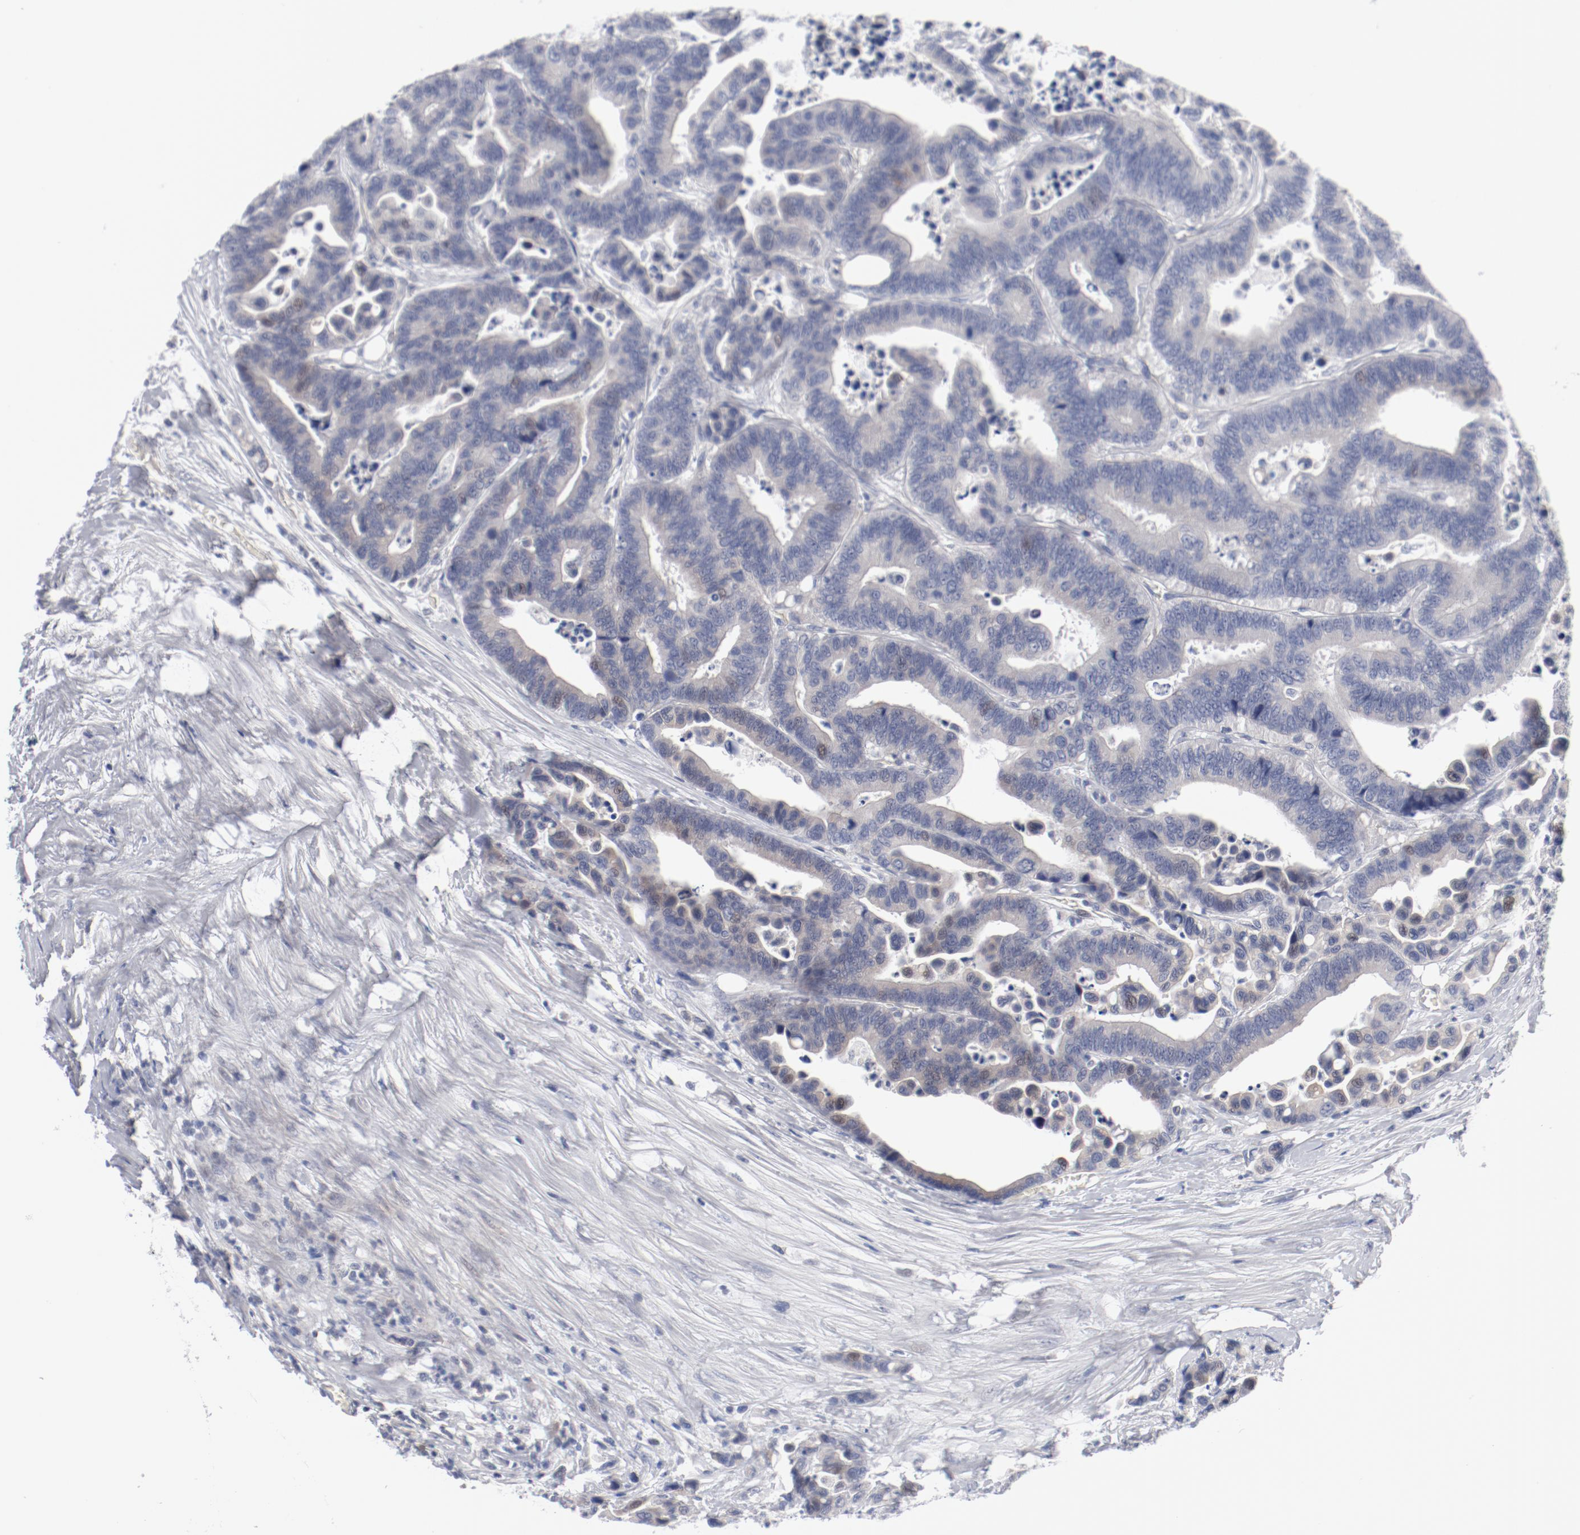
{"staining": {"intensity": "negative", "quantity": "none", "location": "none"}, "tissue": "colorectal cancer", "cell_type": "Tumor cells", "image_type": "cancer", "snomed": [{"axis": "morphology", "description": "Adenocarcinoma, NOS"}, {"axis": "topography", "description": "Colon"}], "caption": "DAB (3,3'-diaminobenzidine) immunohistochemical staining of human colorectal adenocarcinoma displays no significant positivity in tumor cells.", "gene": "KCNK13", "patient": {"sex": "male", "age": 82}}